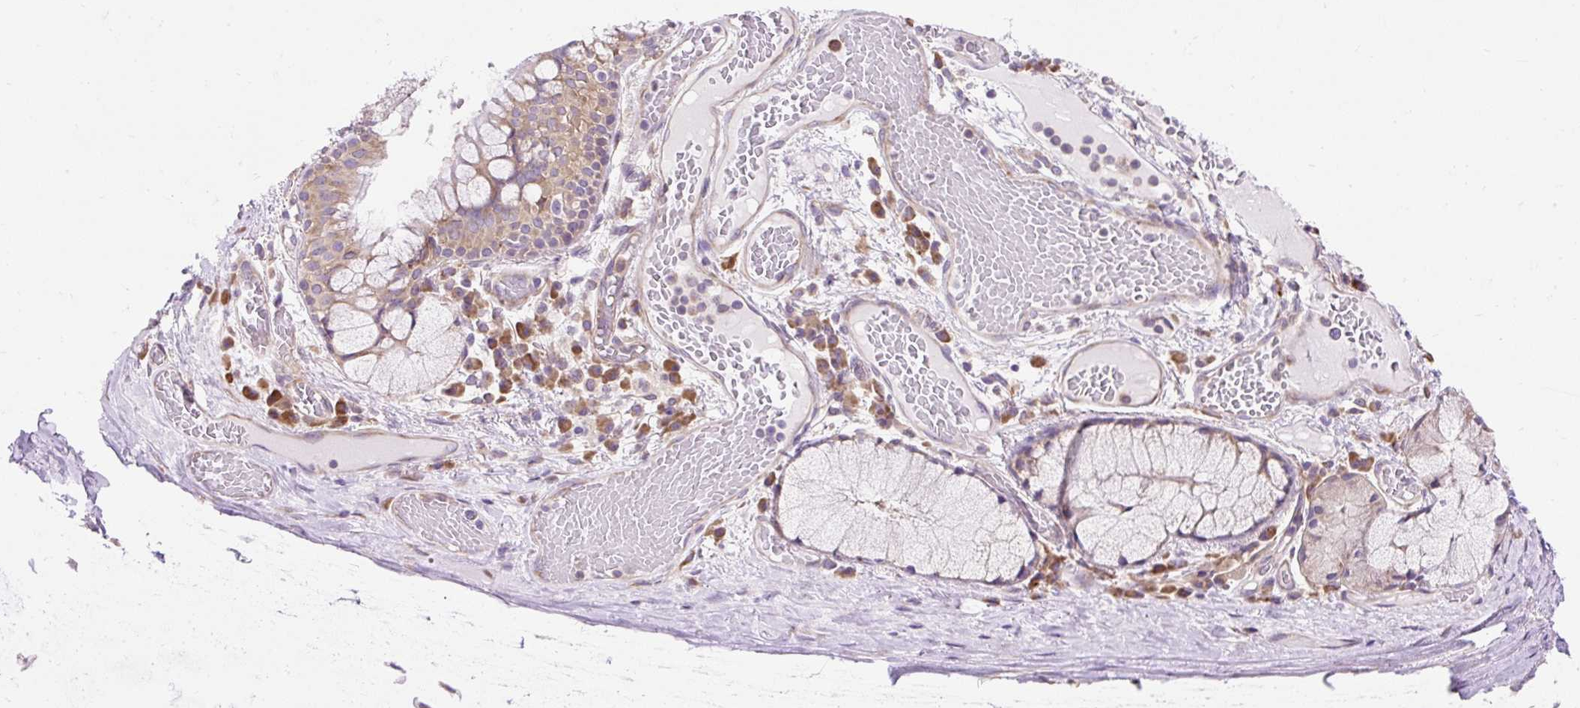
{"staining": {"intensity": "negative", "quantity": "none", "location": "none"}, "tissue": "adipose tissue", "cell_type": "Adipocytes", "image_type": "normal", "snomed": [{"axis": "morphology", "description": "Normal tissue, NOS"}, {"axis": "topography", "description": "Cartilage tissue"}, {"axis": "topography", "description": "Bronchus"}], "caption": "DAB immunohistochemical staining of unremarkable adipose tissue shows no significant expression in adipocytes. Brightfield microscopy of immunohistochemistry stained with DAB (brown) and hematoxylin (blue), captured at high magnification.", "gene": "GPR45", "patient": {"sex": "male", "age": 56}}